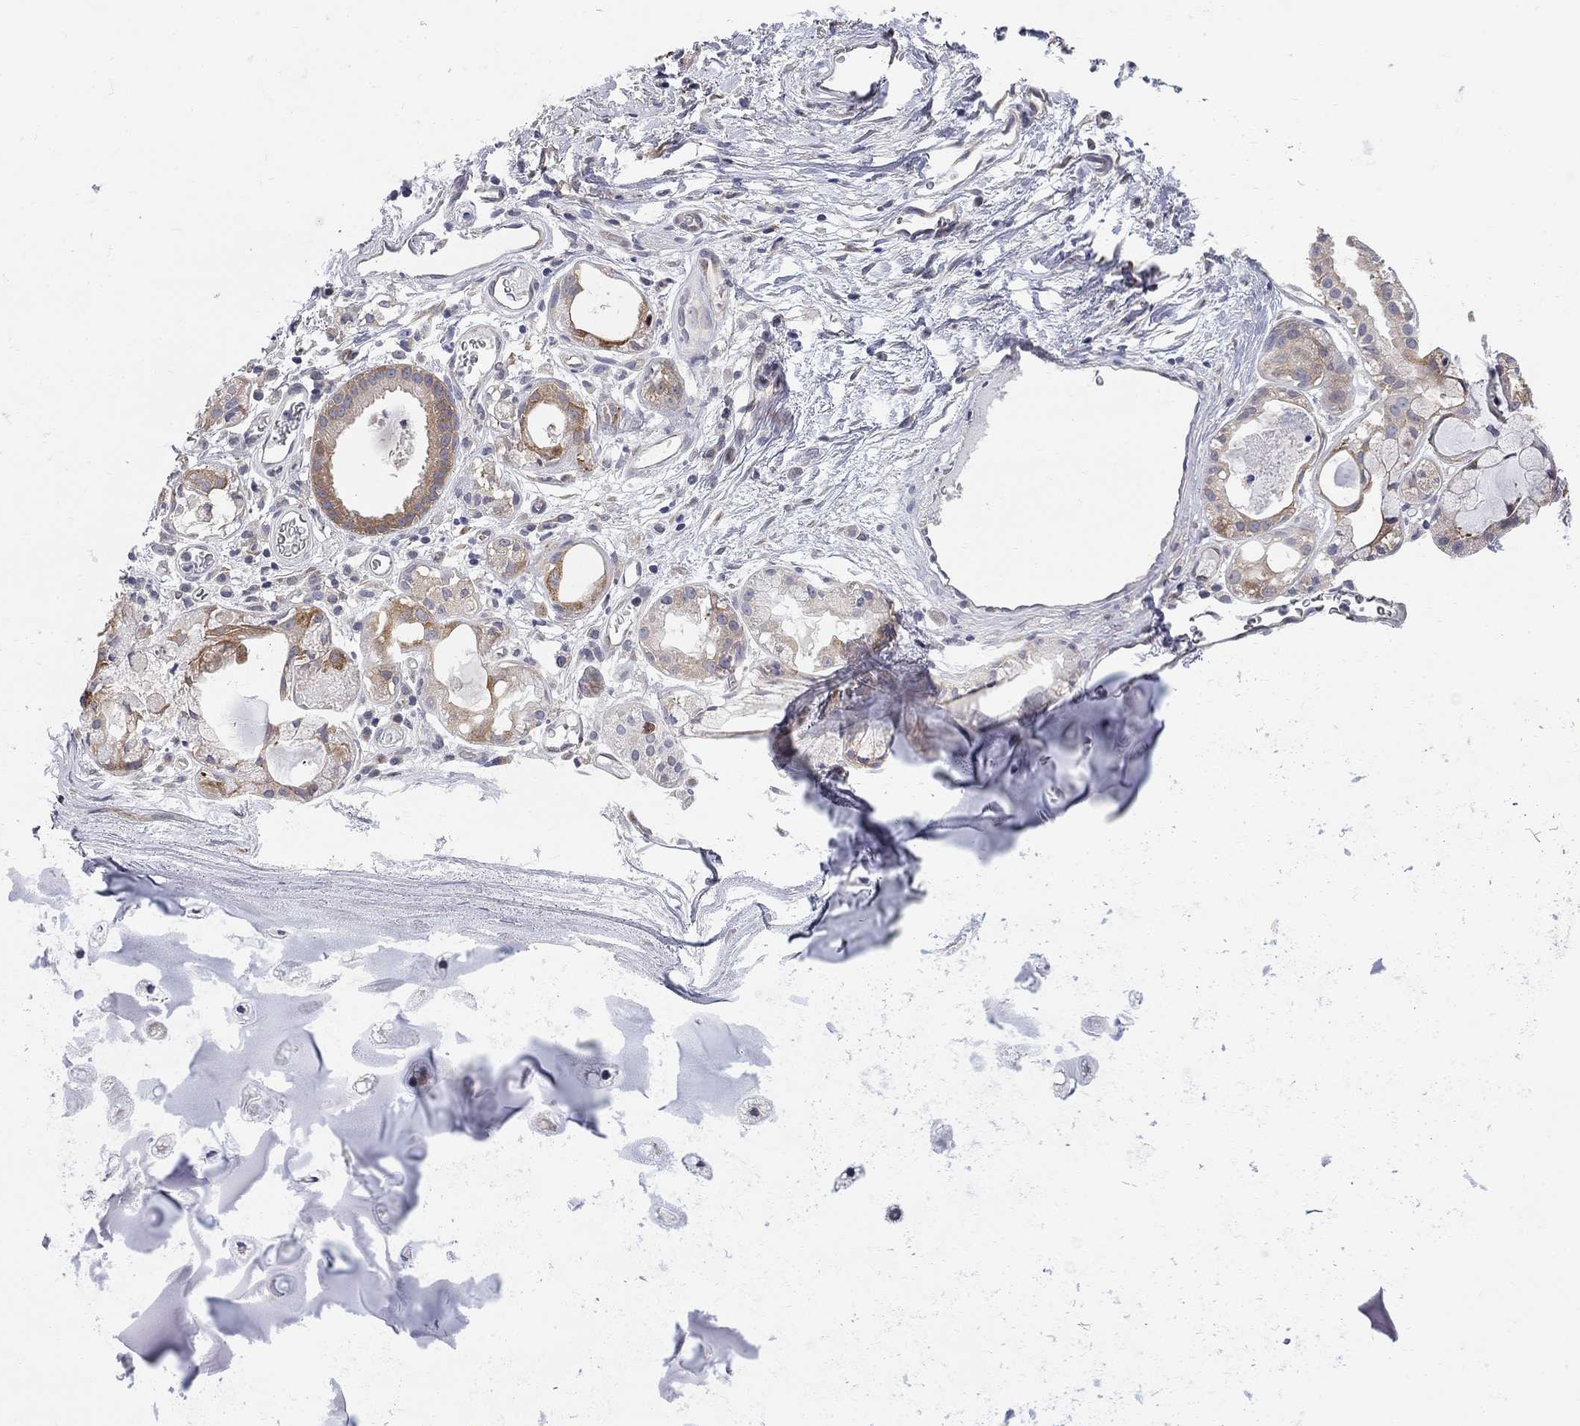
{"staining": {"intensity": "negative", "quantity": "none", "location": "none"}, "tissue": "adipose tissue", "cell_type": "Adipocytes", "image_type": "normal", "snomed": [{"axis": "morphology", "description": "Normal tissue, NOS"}, {"axis": "topography", "description": "Cartilage tissue"}], "caption": "Immunohistochemistry histopathology image of unremarkable human adipose tissue stained for a protein (brown), which demonstrates no expression in adipocytes.", "gene": "ENSG00000255639", "patient": {"sex": "male", "age": 81}}